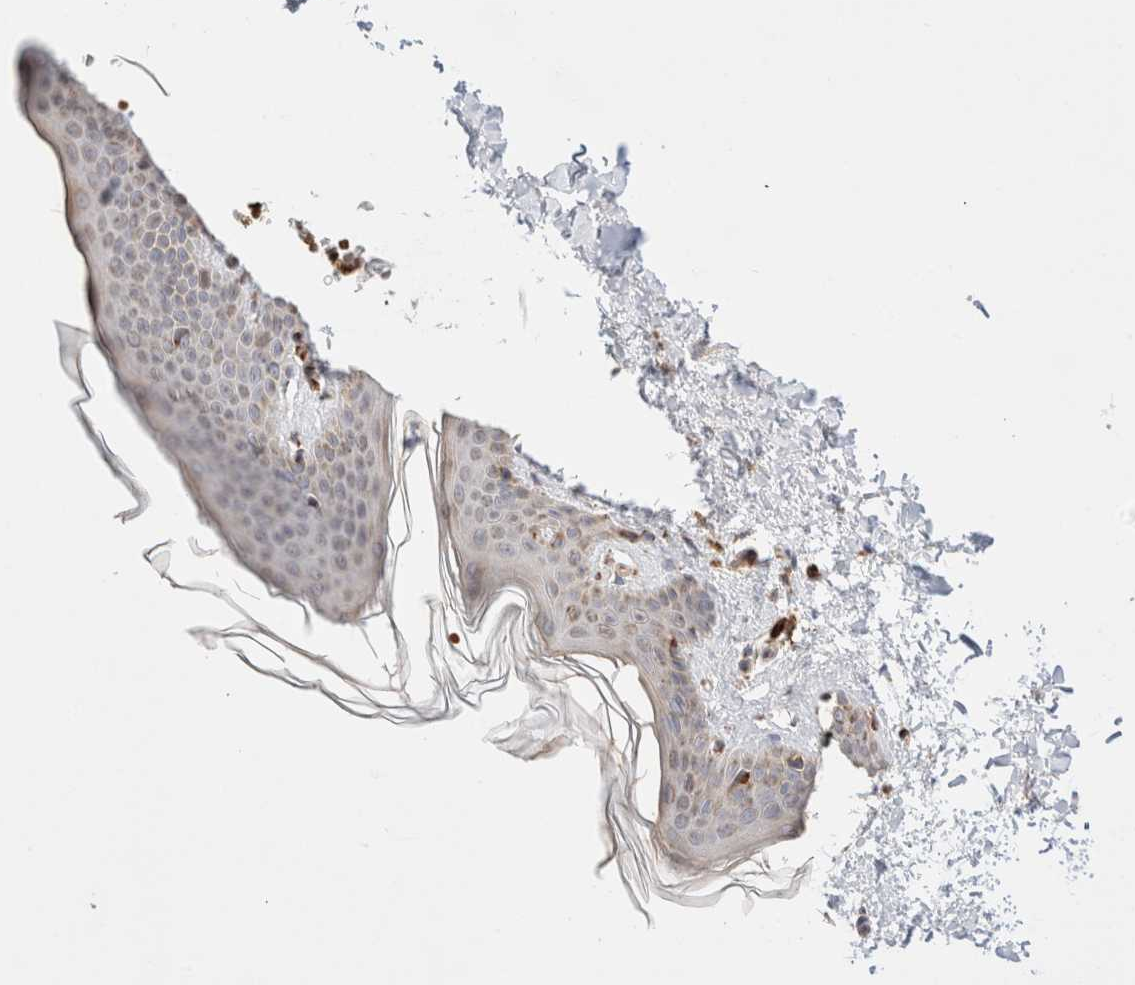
{"staining": {"intensity": "moderate", "quantity": ">75%", "location": "cytoplasmic/membranous"}, "tissue": "skin", "cell_type": "Fibroblasts", "image_type": "normal", "snomed": [{"axis": "morphology", "description": "Normal tissue, NOS"}, {"axis": "topography", "description": "Skin"}], "caption": "Skin stained with a brown dye shows moderate cytoplasmic/membranous positive expression in about >75% of fibroblasts.", "gene": "TMPPE", "patient": {"sex": "female", "age": 46}}